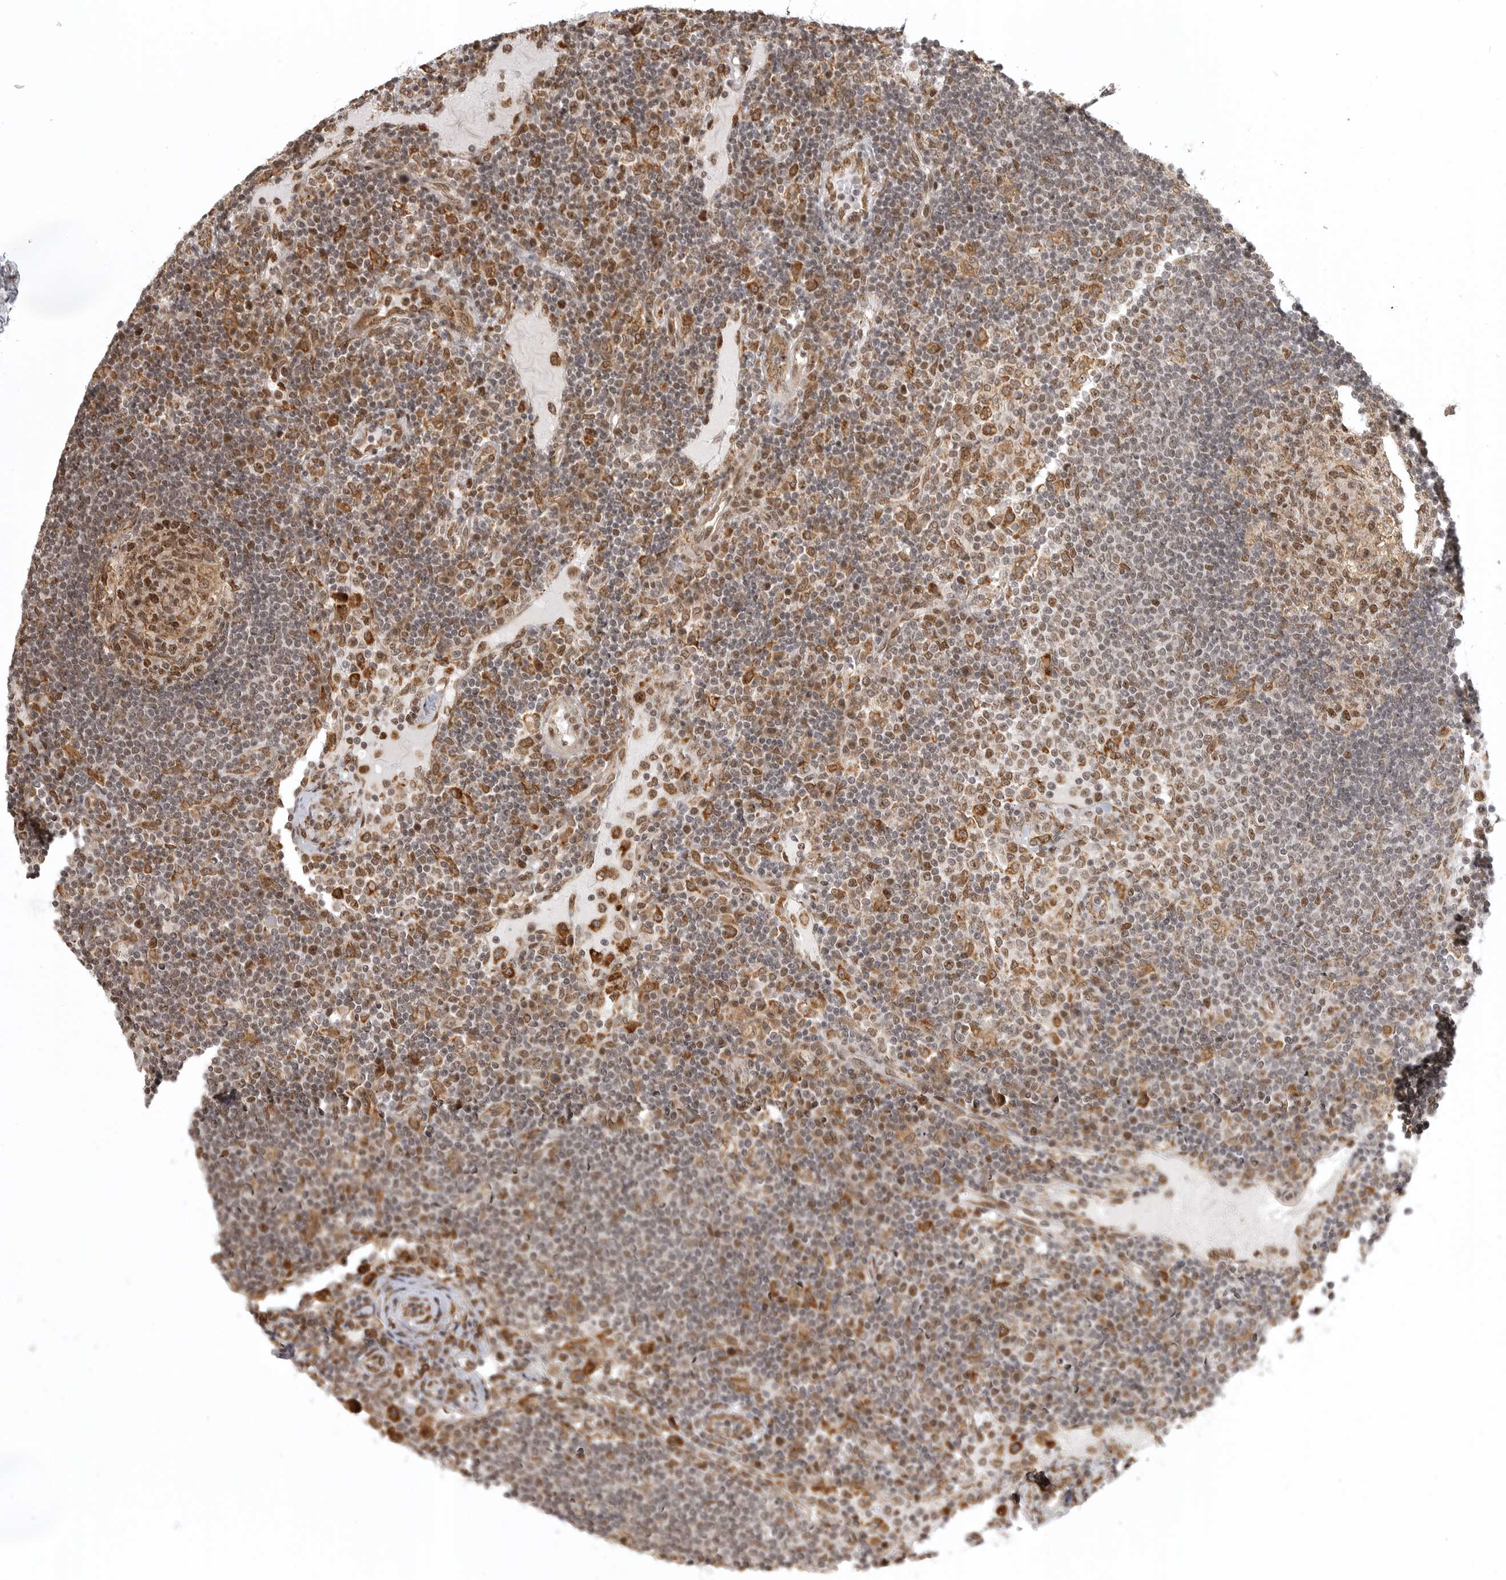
{"staining": {"intensity": "moderate", "quantity": ">75%", "location": "nuclear"}, "tissue": "lymph node", "cell_type": "Germinal center cells", "image_type": "normal", "snomed": [{"axis": "morphology", "description": "Normal tissue, NOS"}, {"axis": "topography", "description": "Lymph node"}], "caption": "Immunohistochemical staining of unremarkable lymph node demonstrates moderate nuclear protein positivity in about >75% of germinal center cells.", "gene": "ISG20L2", "patient": {"sex": "female", "age": 53}}